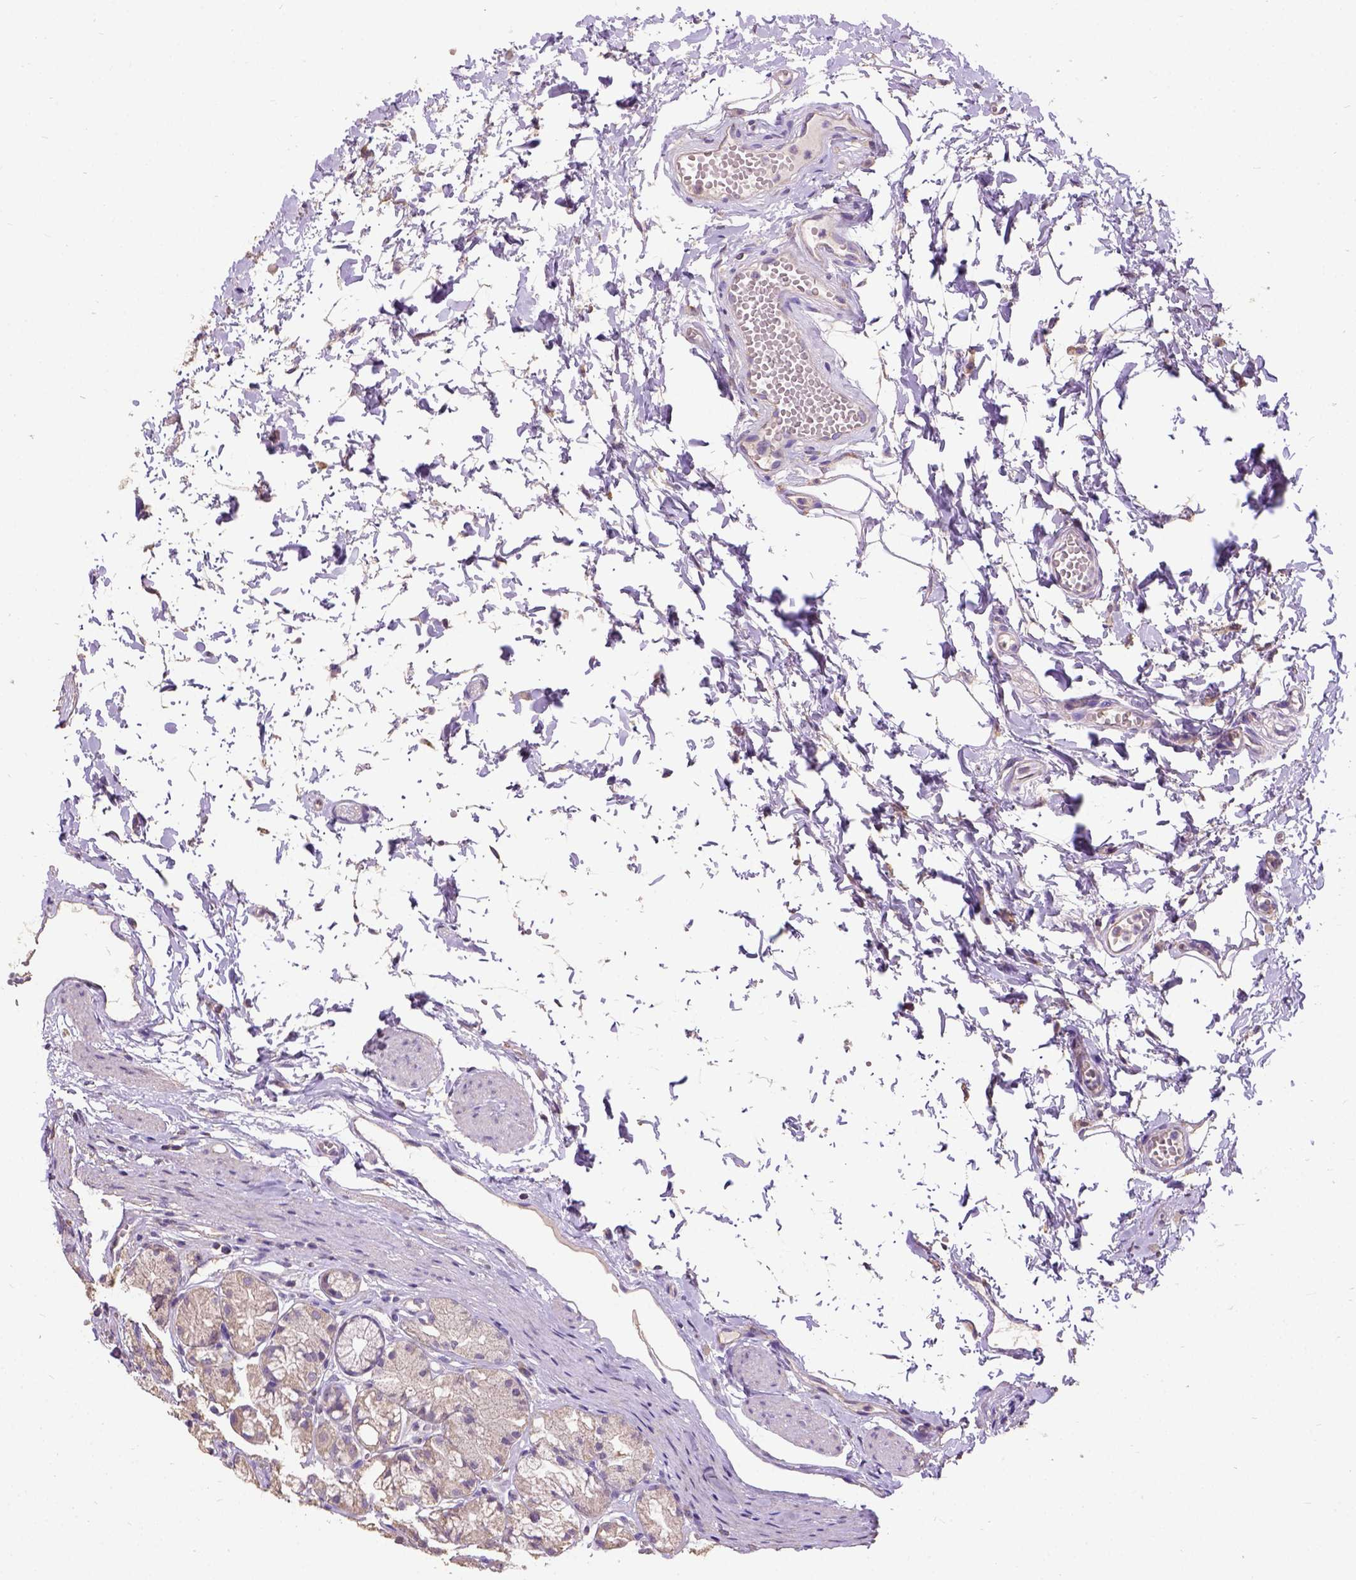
{"staining": {"intensity": "weak", "quantity": "25%-75%", "location": "cytoplasmic/membranous"}, "tissue": "stomach", "cell_type": "Glandular cells", "image_type": "normal", "snomed": [{"axis": "morphology", "description": "Normal tissue, NOS"}, {"axis": "topography", "description": "Stomach"}], "caption": "Benign stomach demonstrates weak cytoplasmic/membranous staining in about 25%-75% of glandular cells, visualized by immunohistochemistry.", "gene": "DQX1", "patient": {"sex": "male", "age": 70}}